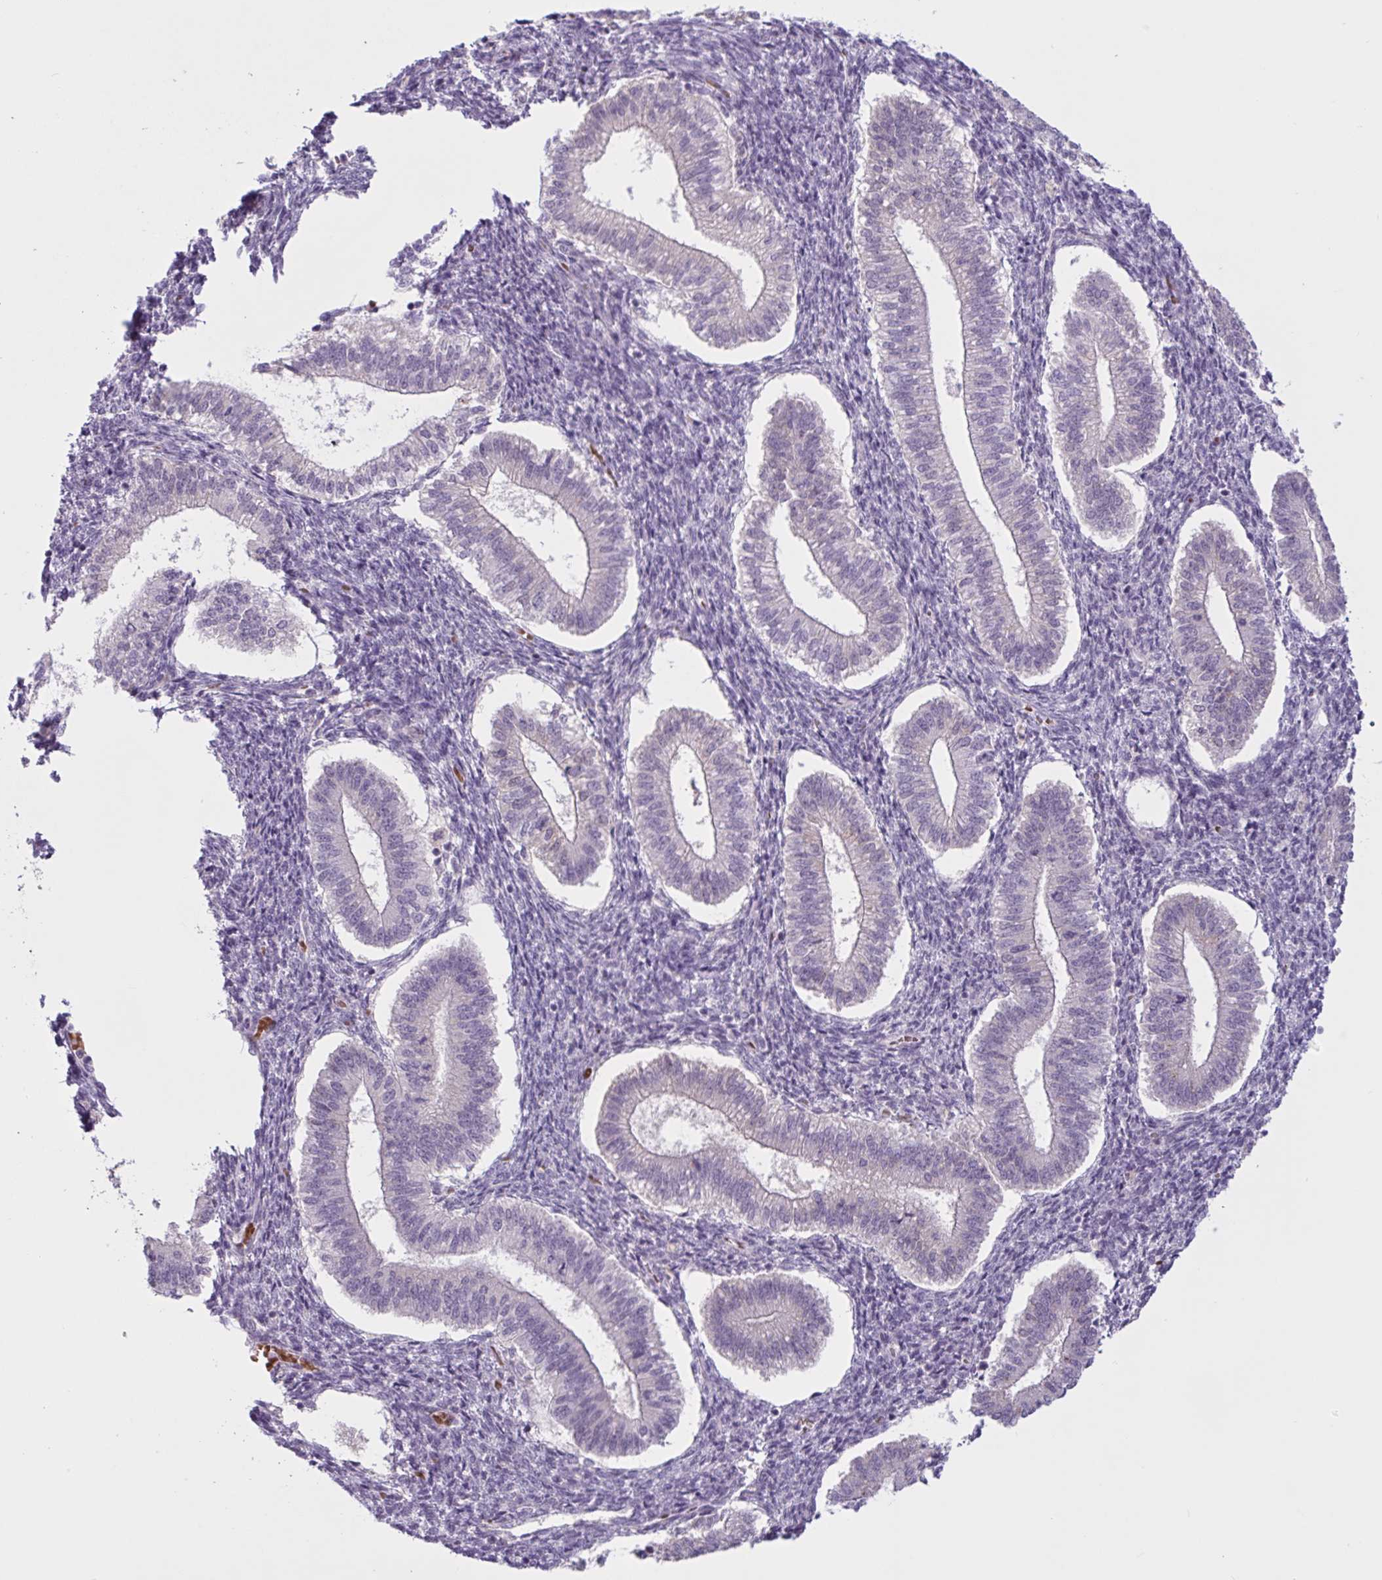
{"staining": {"intensity": "negative", "quantity": "none", "location": "none"}, "tissue": "endometrium", "cell_type": "Cells in endometrial stroma", "image_type": "normal", "snomed": [{"axis": "morphology", "description": "Normal tissue, NOS"}, {"axis": "topography", "description": "Endometrium"}], "caption": "There is no significant positivity in cells in endometrial stroma of endometrium. (DAB immunohistochemistry visualized using brightfield microscopy, high magnification).", "gene": "ENSG00000281613", "patient": {"sex": "female", "age": 25}}